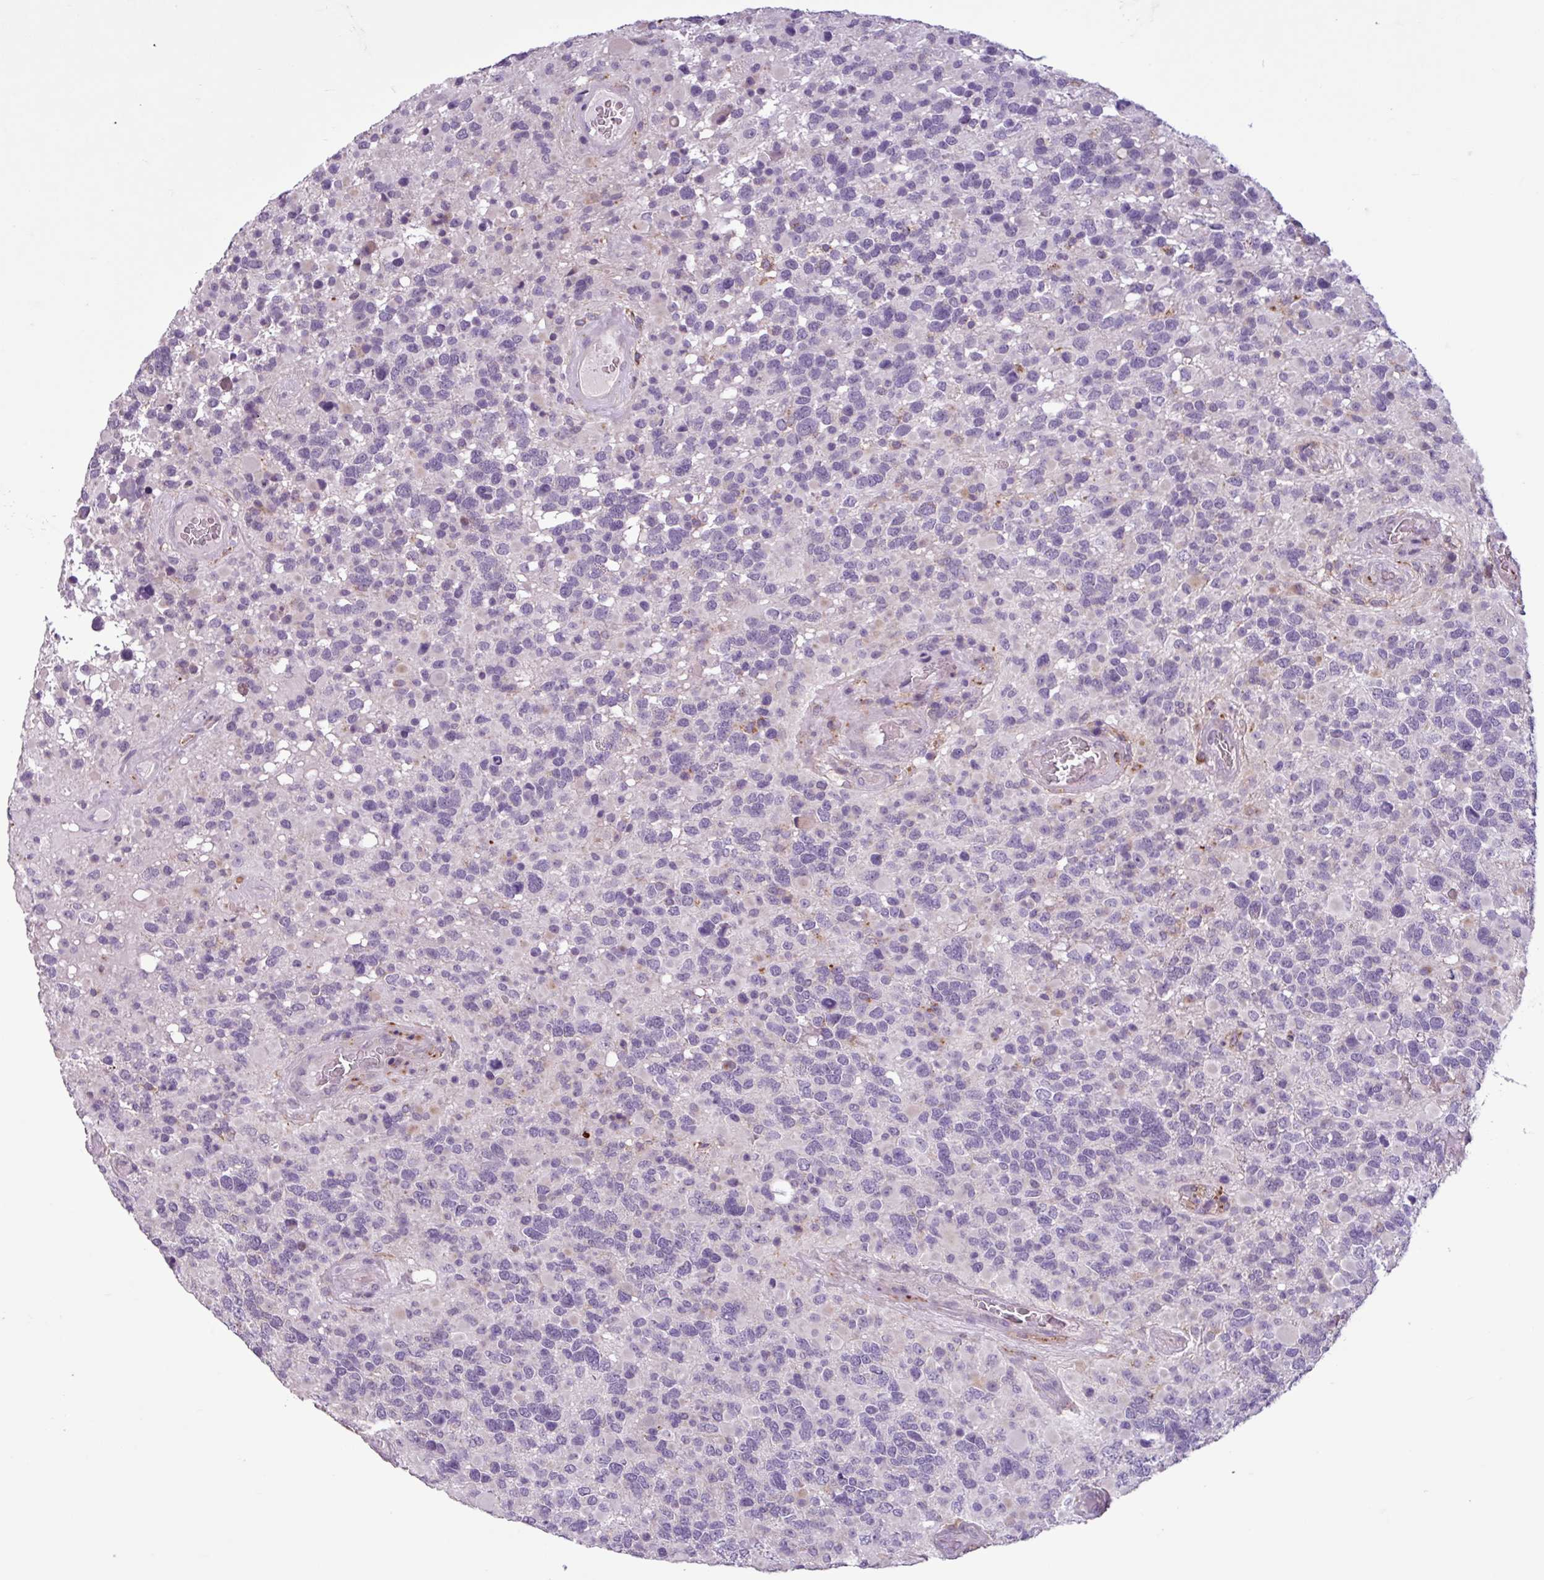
{"staining": {"intensity": "negative", "quantity": "none", "location": "none"}, "tissue": "glioma", "cell_type": "Tumor cells", "image_type": "cancer", "snomed": [{"axis": "morphology", "description": "Glioma, malignant, High grade"}, {"axis": "topography", "description": "Brain"}], "caption": "Image shows no significant protein expression in tumor cells of malignant glioma (high-grade).", "gene": "C9orf24", "patient": {"sex": "female", "age": 40}}